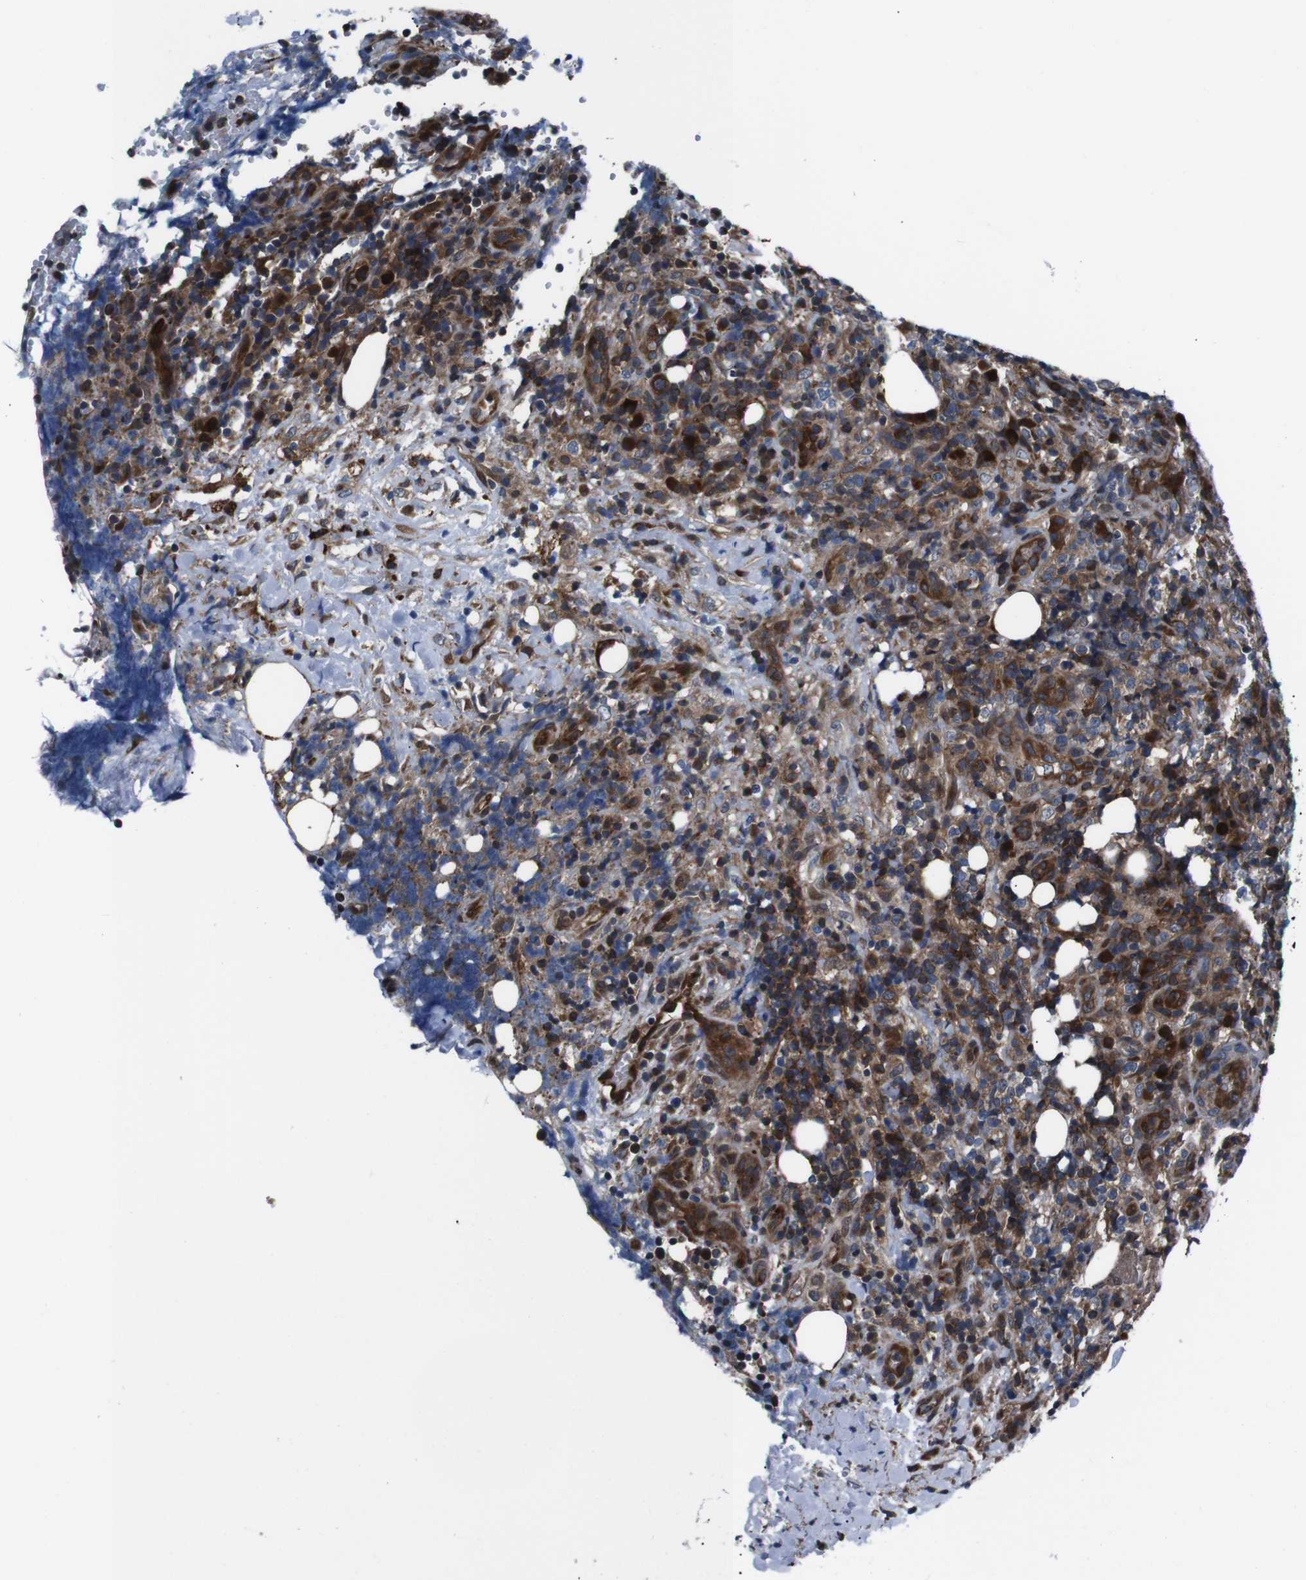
{"staining": {"intensity": "strong", "quantity": ">75%", "location": "cytoplasmic/membranous"}, "tissue": "lymphoma", "cell_type": "Tumor cells", "image_type": "cancer", "snomed": [{"axis": "morphology", "description": "Malignant lymphoma, non-Hodgkin's type, High grade"}, {"axis": "topography", "description": "Lymph node"}], "caption": "Immunohistochemistry micrograph of neoplastic tissue: lymphoma stained using IHC reveals high levels of strong protein expression localized specifically in the cytoplasmic/membranous of tumor cells, appearing as a cytoplasmic/membranous brown color.", "gene": "EIF4A2", "patient": {"sex": "female", "age": 76}}